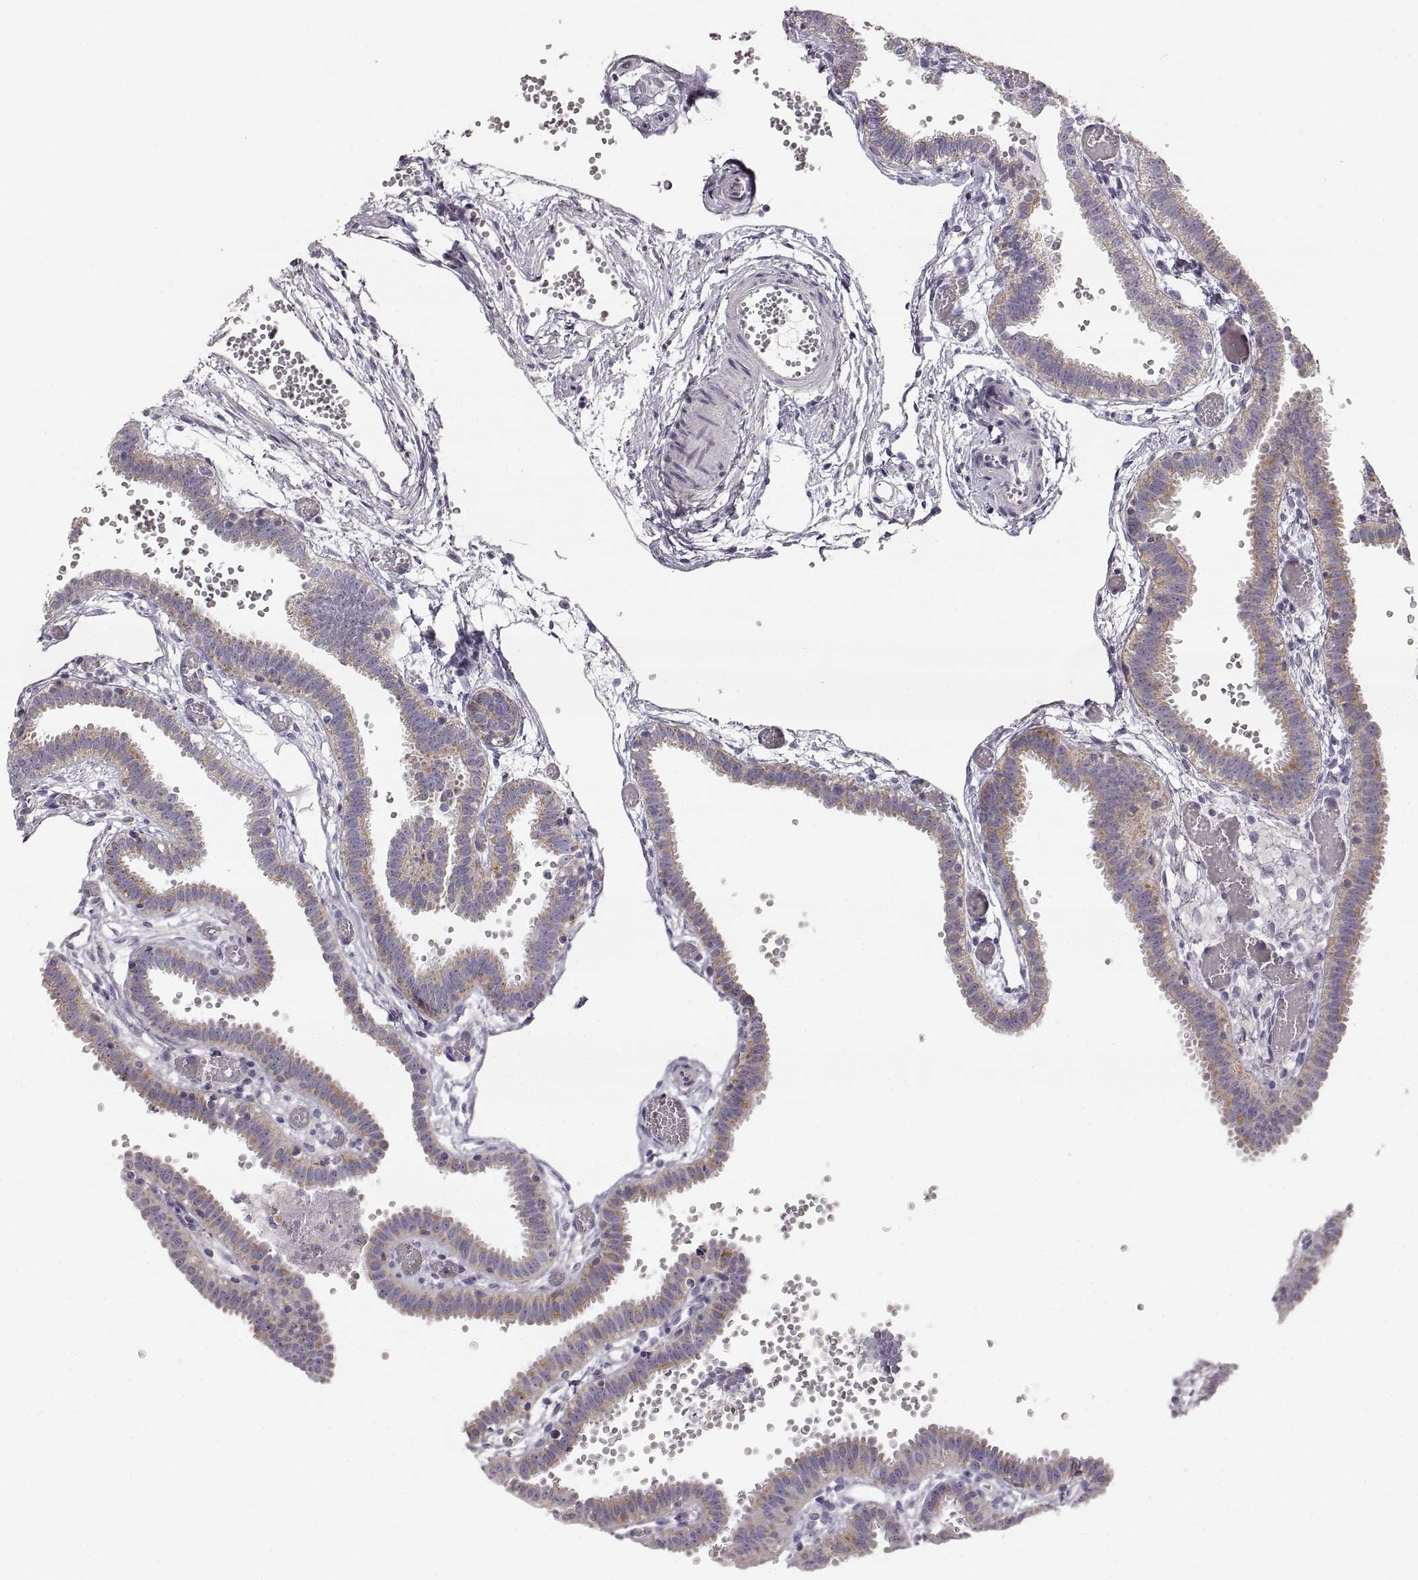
{"staining": {"intensity": "weak", "quantity": "25%-75%", "location": "cytoplasmic/membranous"}, "tissue": "fallopian tube", "cell_type": "Glandular cells", "image_type": "normal", "snomed": [{"axis": "morphology", "description": "Normal tissue, NOS"}, {"axis": "topography", "description": "Fallopian tube"}], "caption": "Protein staining exhibits weak cytoplasmic/membranous staining in approximately 25%-75% of glandular cells in benign fallopian tube. The protein of interest is shown in brown color, while the nuclei are stained blue.", "gene": "RDH13", "patient": {"sex": "female", "age": 37}}